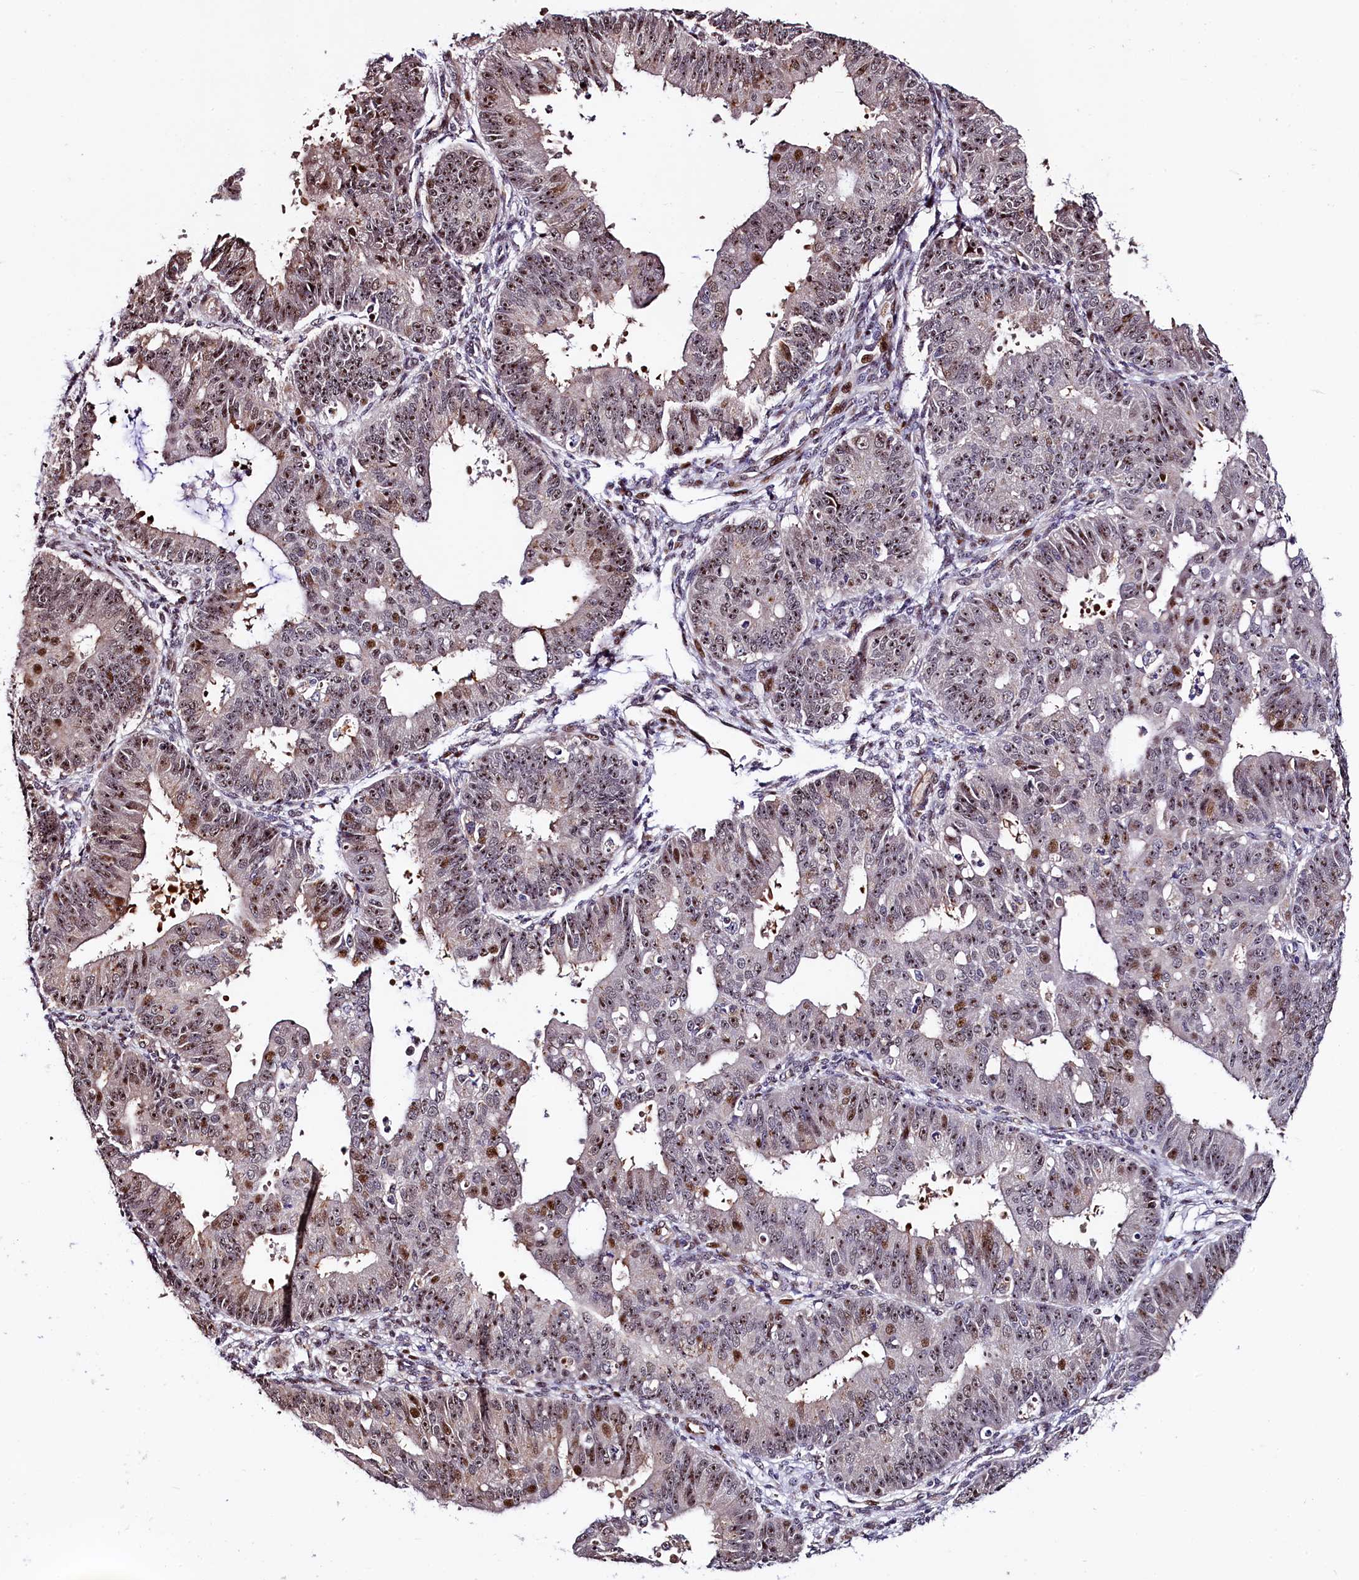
{"staining": {"intensity": "moderate", "quantity": ">75%", "location": "nuclear"}, "tissue": "ovarian cancer", "cell_type": "Tumor cells", "image_type": "cancer", "snomed": [{"axis": "morphology", "description": "Carcinoma, endometroid"}, {"axis": "topography", "description": "Appendix"}, {"axis": "topography", "description": "Ovary"}], "caption": "Immunohistochemical staining of human endometroid carcinoma (ovarian) reveals medium levels of moderate nuclear positivity in about >75% of tumor cells.", "gene": "TRMT112", "patient": {"sex": "female", "age": 42}}